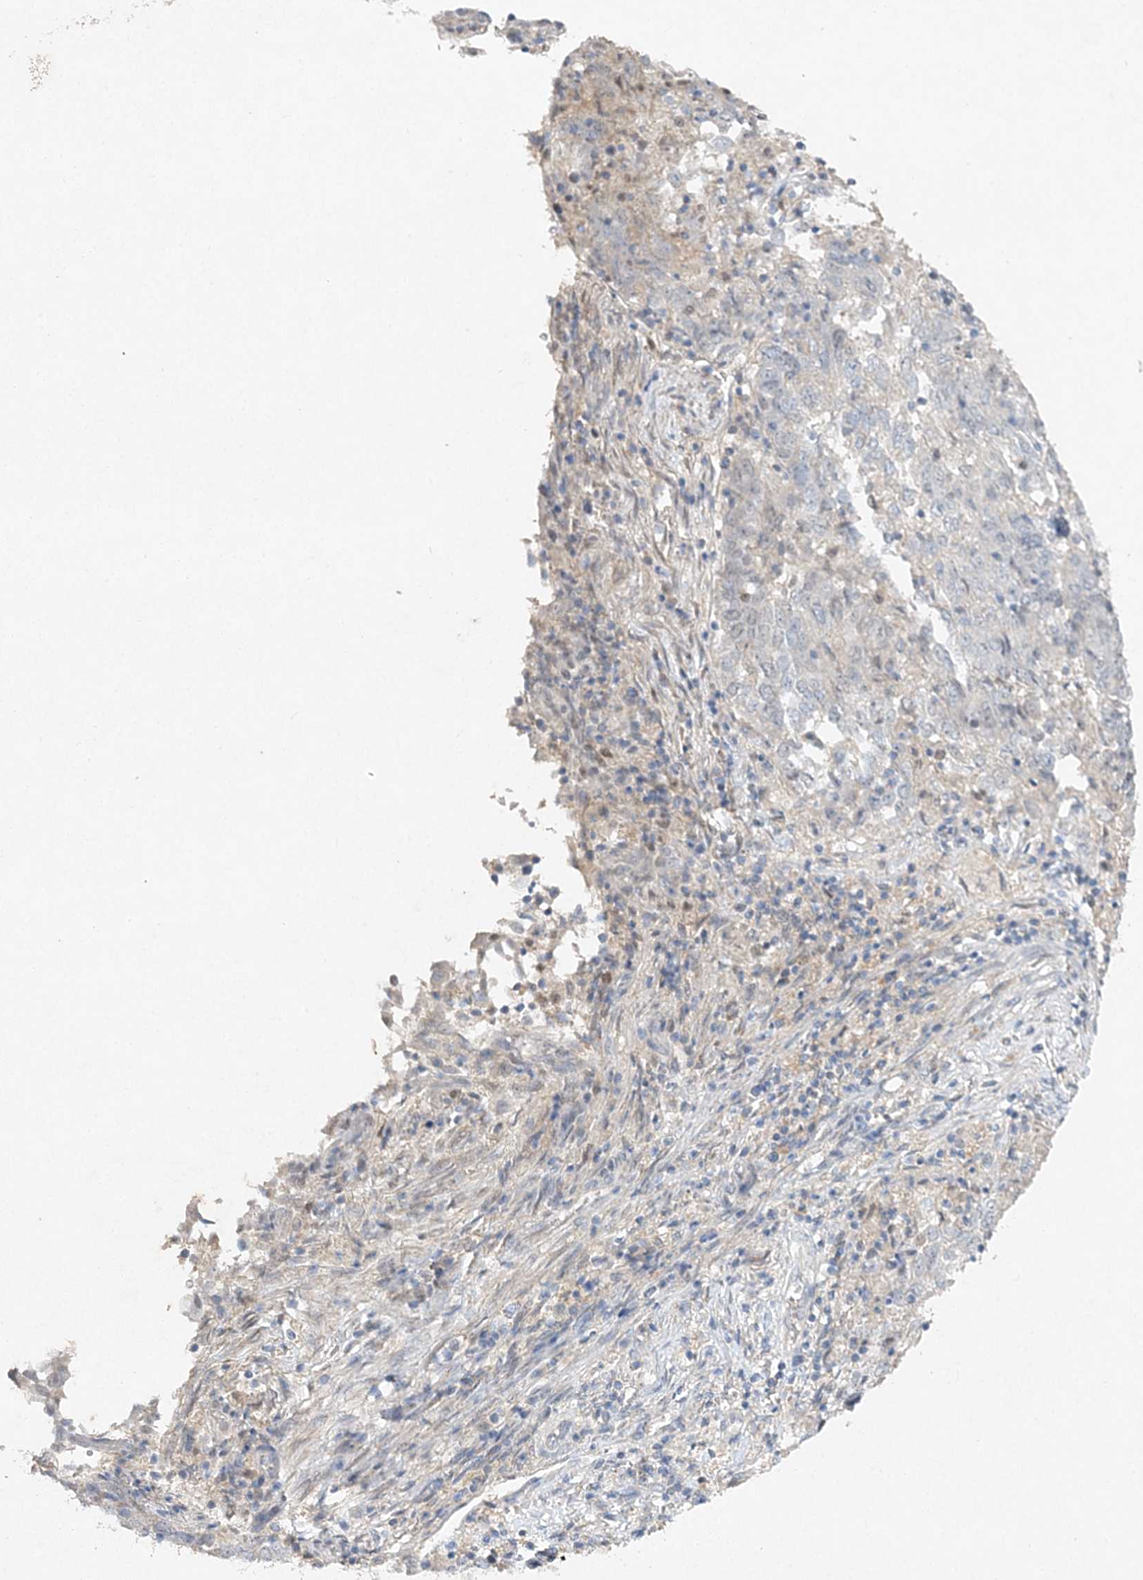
{"staining": {"intensity": "negative", "quantity": "none", "location": "none"}, "tissue": "endometrial cancer", "cell_type": "Tumor cells", "image_type": "cancer", "snomed": [{"axis": "morphology", "description": "Adenocarcinoma, NOS"}, {"axis": "topography", "description": "Endometrium"}], "caption": "Endometrial cancer was stained to show a protein in brown. There is no significant expression in tumor cells.", "gene": "MAT2B", "patient": {"sex": "female", "age": 80}}